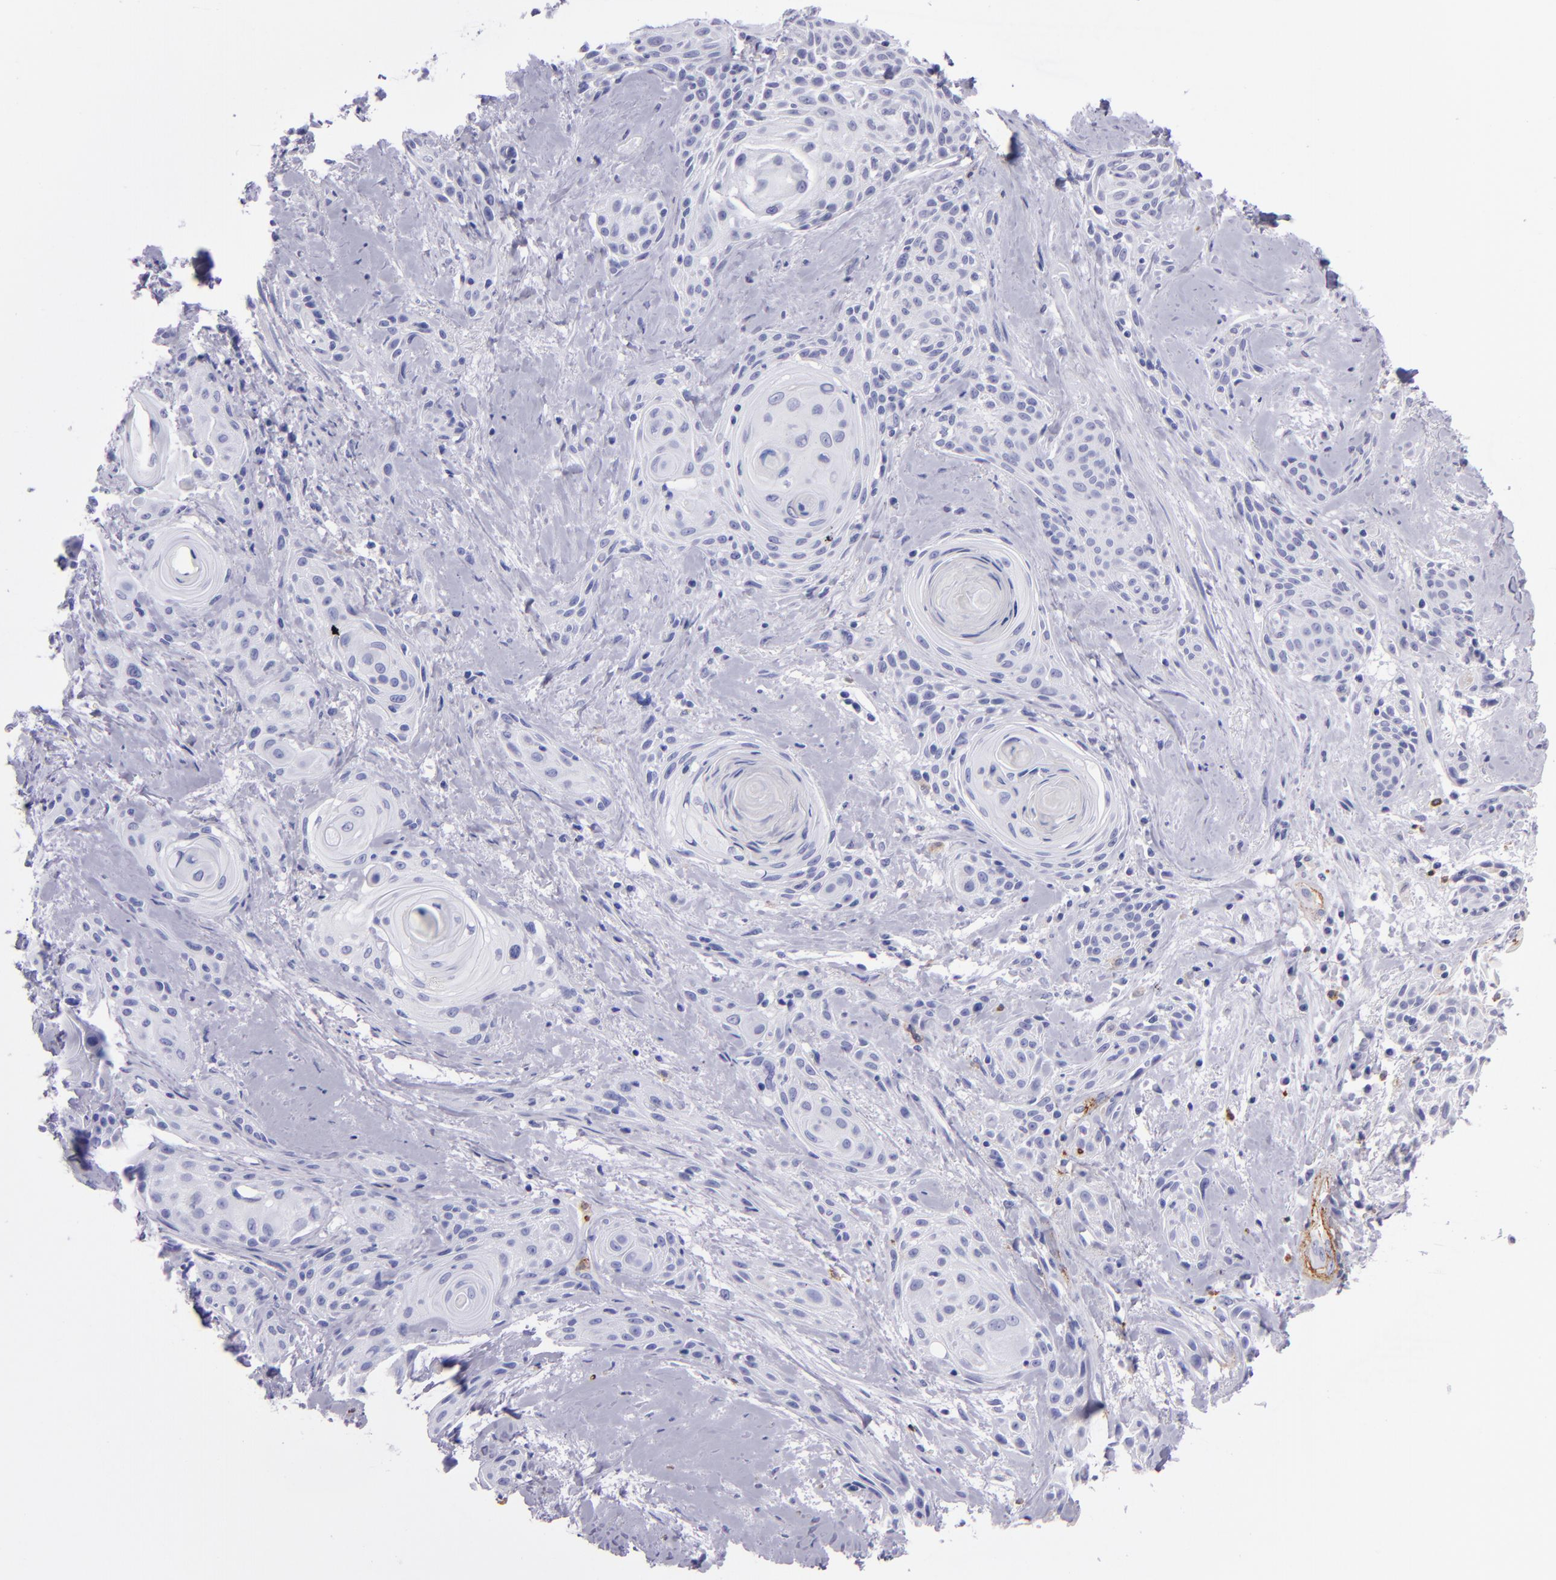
{"staining": {"intensity": "negative", "quantity": "none", "location": "none"}, "tissue": "skin cancer", "cell_type": "Tumor cells", "image_type": "cancer", "snomed": [{"axis": "morphology", "description": "Squamous cell carcinoma, NOS"}, {"axis": "topography", "description": "Skin"}, {"axis": "topography", "description": "Anal"}], "caption": "A high-resolution photomicrograph shows IHC staining of skin squamous cell carcinoma, which shows no significant positivity in tumor cells.", "gene": "CR1", "patient": {"sex": "male", "age": 64}}